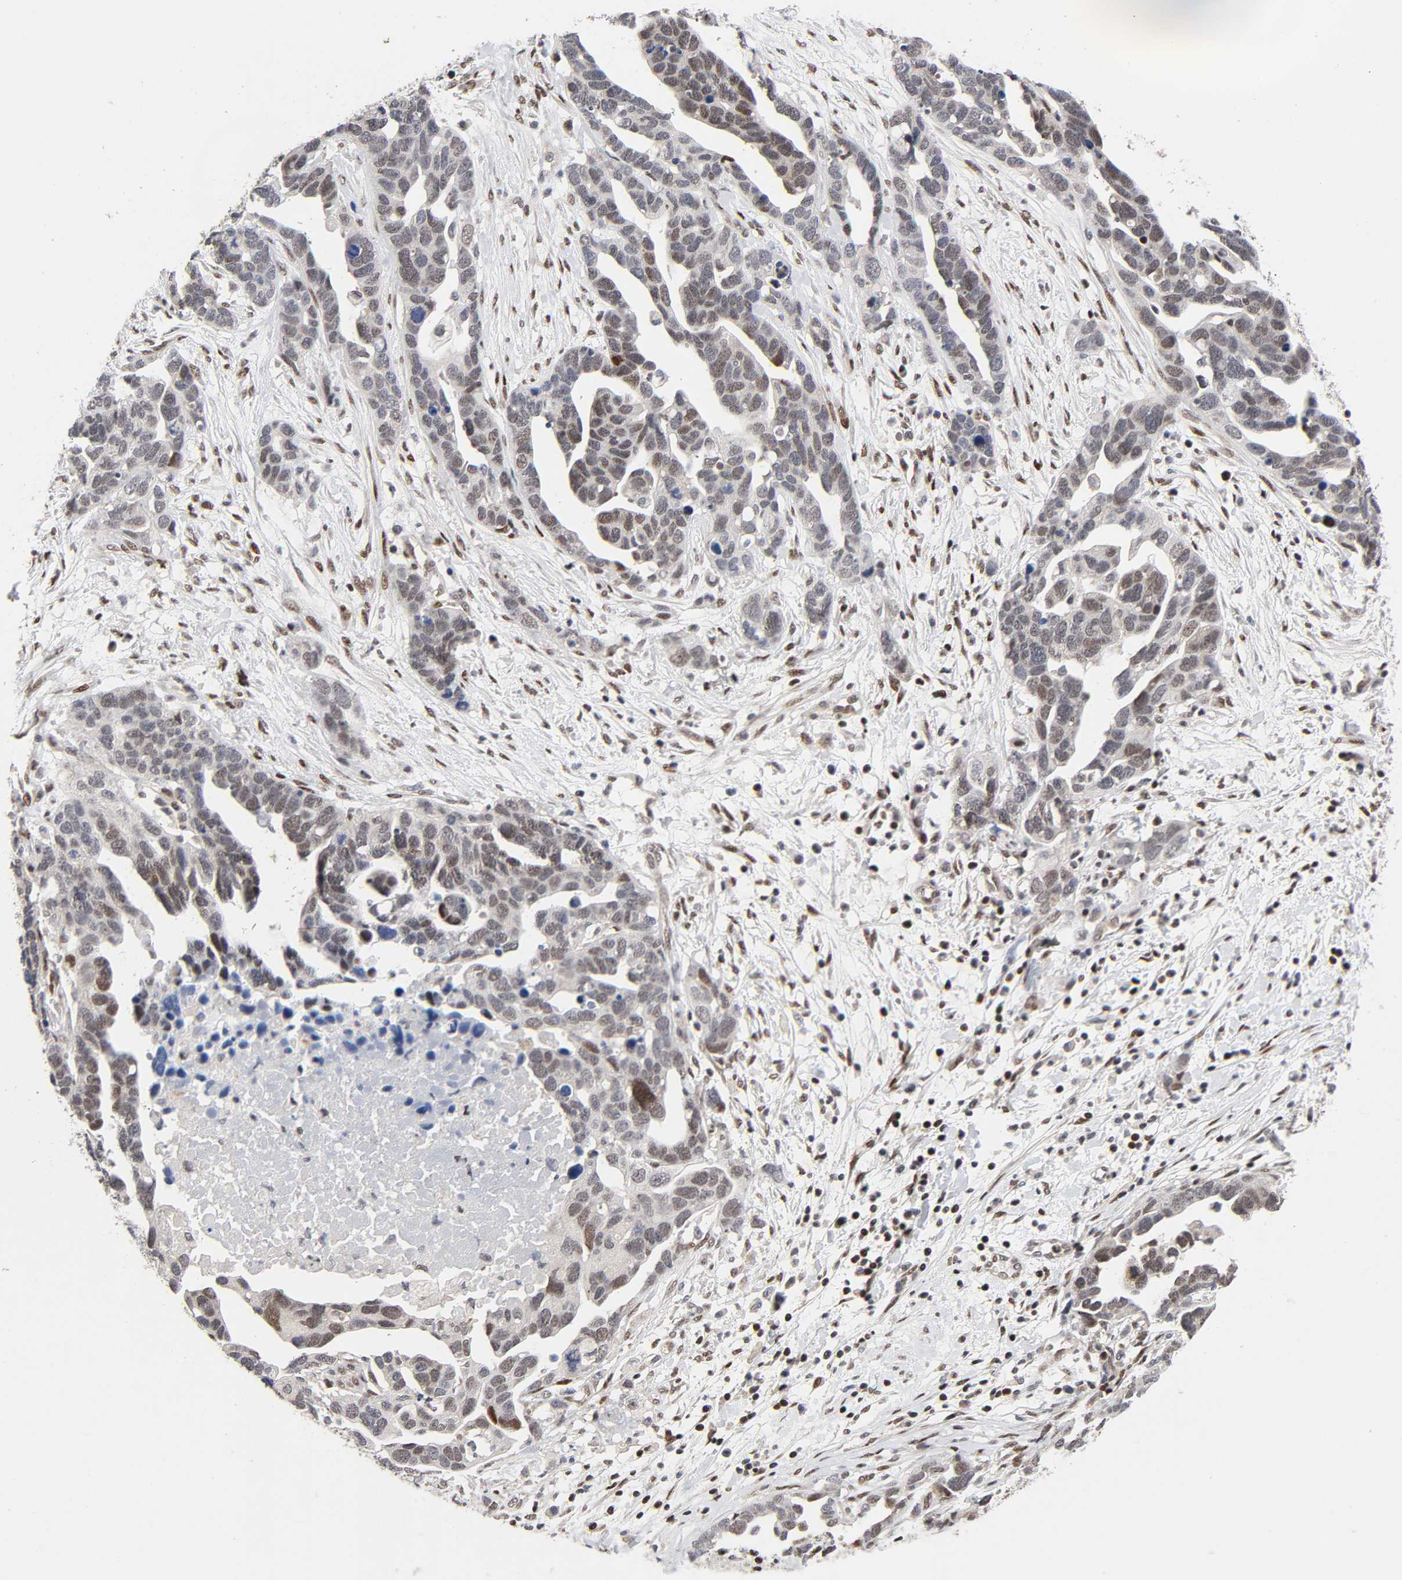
{"staining": {"intensity": "moderate", "quantity": ">75%", "location": "nuclear"}, "tissue": "ovarian cancer", "cell_type": "Tumor cells", "image_type": "cancer", "snomed": [{"axis": "morphology", "description": "Cystadenocarcinoma, serous, NOS"}, {"axis": "topography", "description": "Ovary"}], "caption": "Ovarian cancer (serous cystadenocarcinoma) stained with a protein marker exhibits moderate staining in tumor cells.", "gene": "STK38", "patient": {"sex": "female", "age": 54}}